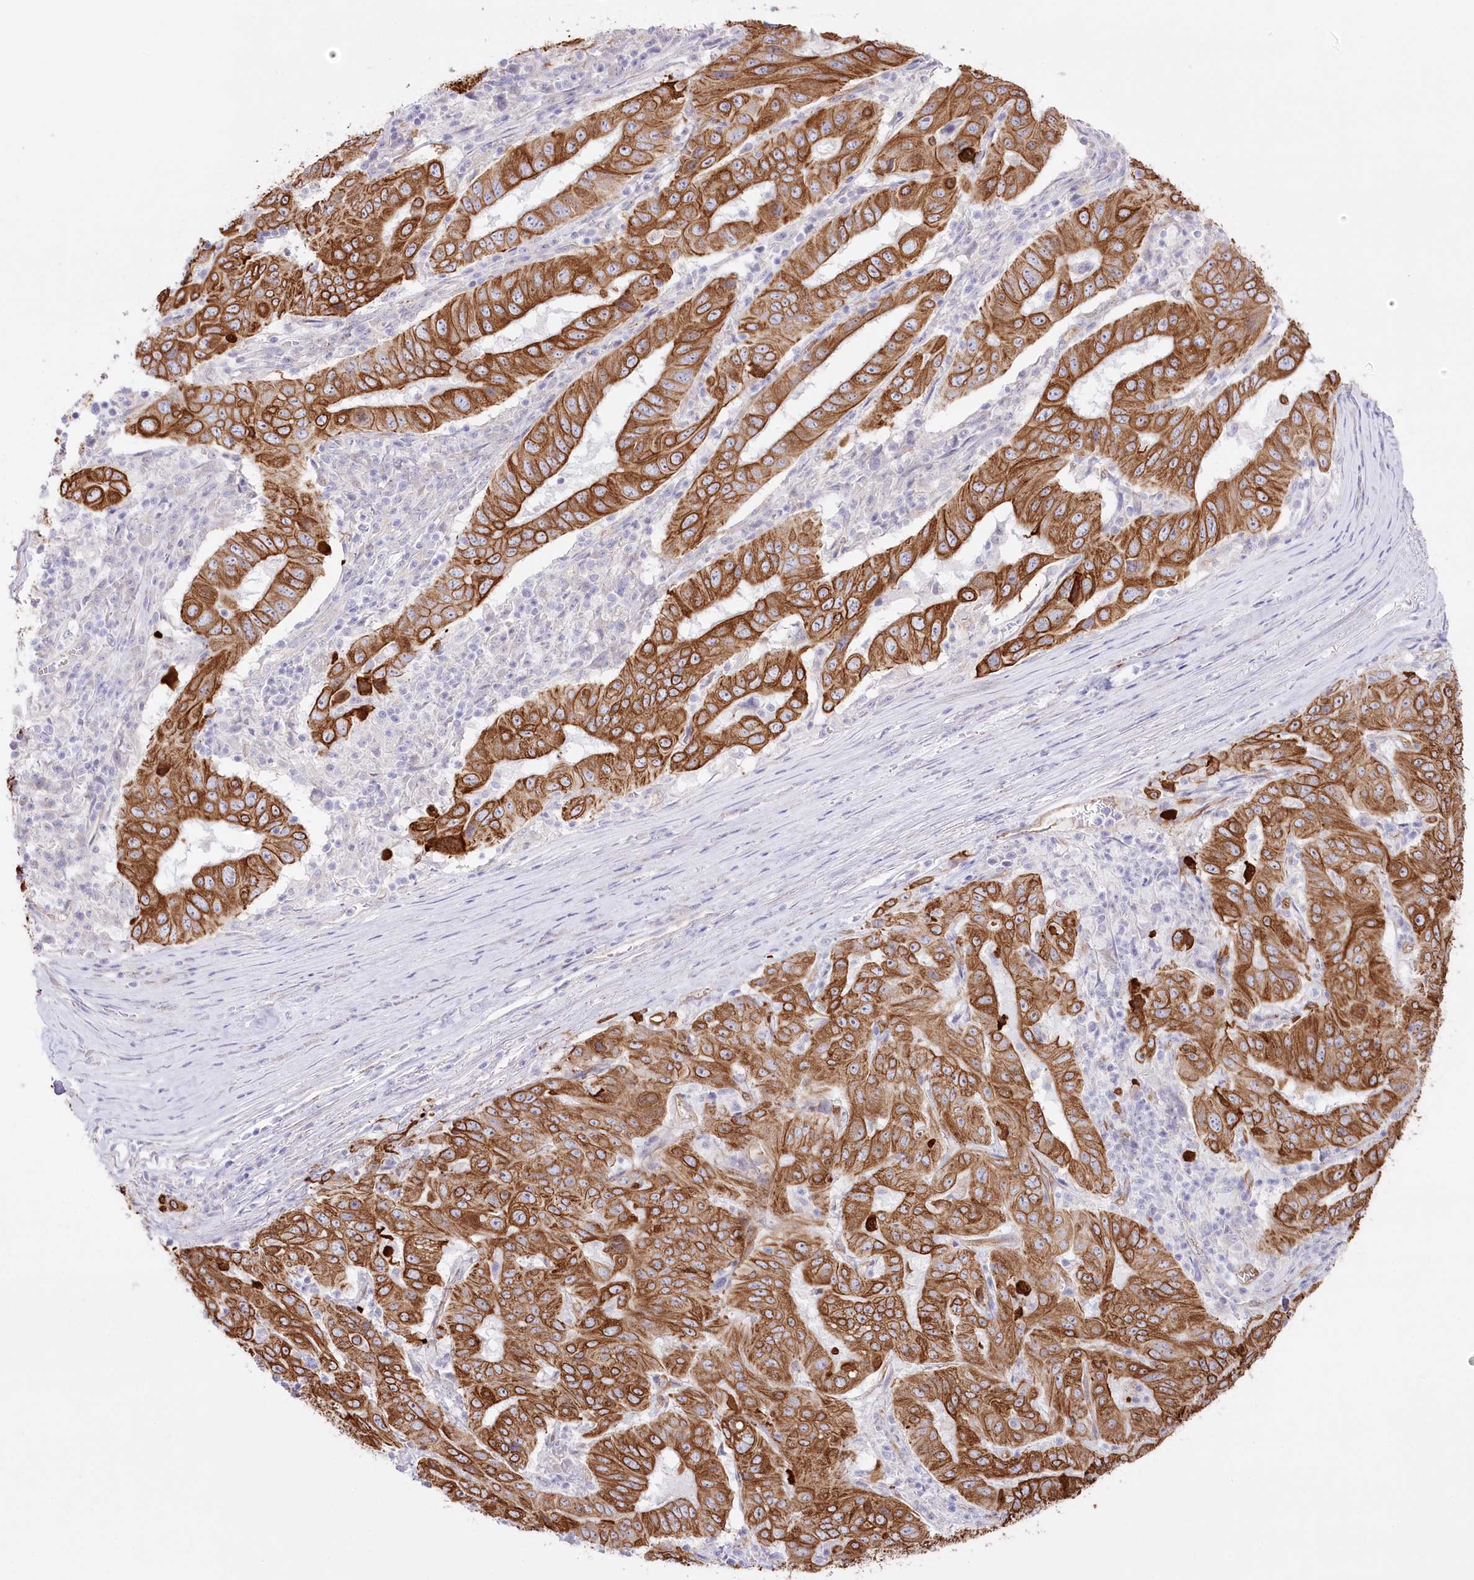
{"staining": {"intensity": "strong", "quantity": ">75%", "location": "cytoplasmic/membranous"}, "tissue": "pancreatic cancer", "cell_type": "Tumor cells", "image_type": "cancer", "snomed": [{"axis": "morphology", "description": "Adenocarcinoma, NOS"}, {"axis": "topography", "description": "Pancreas"}], "caption": "The immunohistochemical stain labels strong cytoplasmic/membranous positivity in tumor cells of pancreatic adenocarcinoma tissue.", "gene": "SLC39A10", "patient": {"sex": "male", "age": 63}}